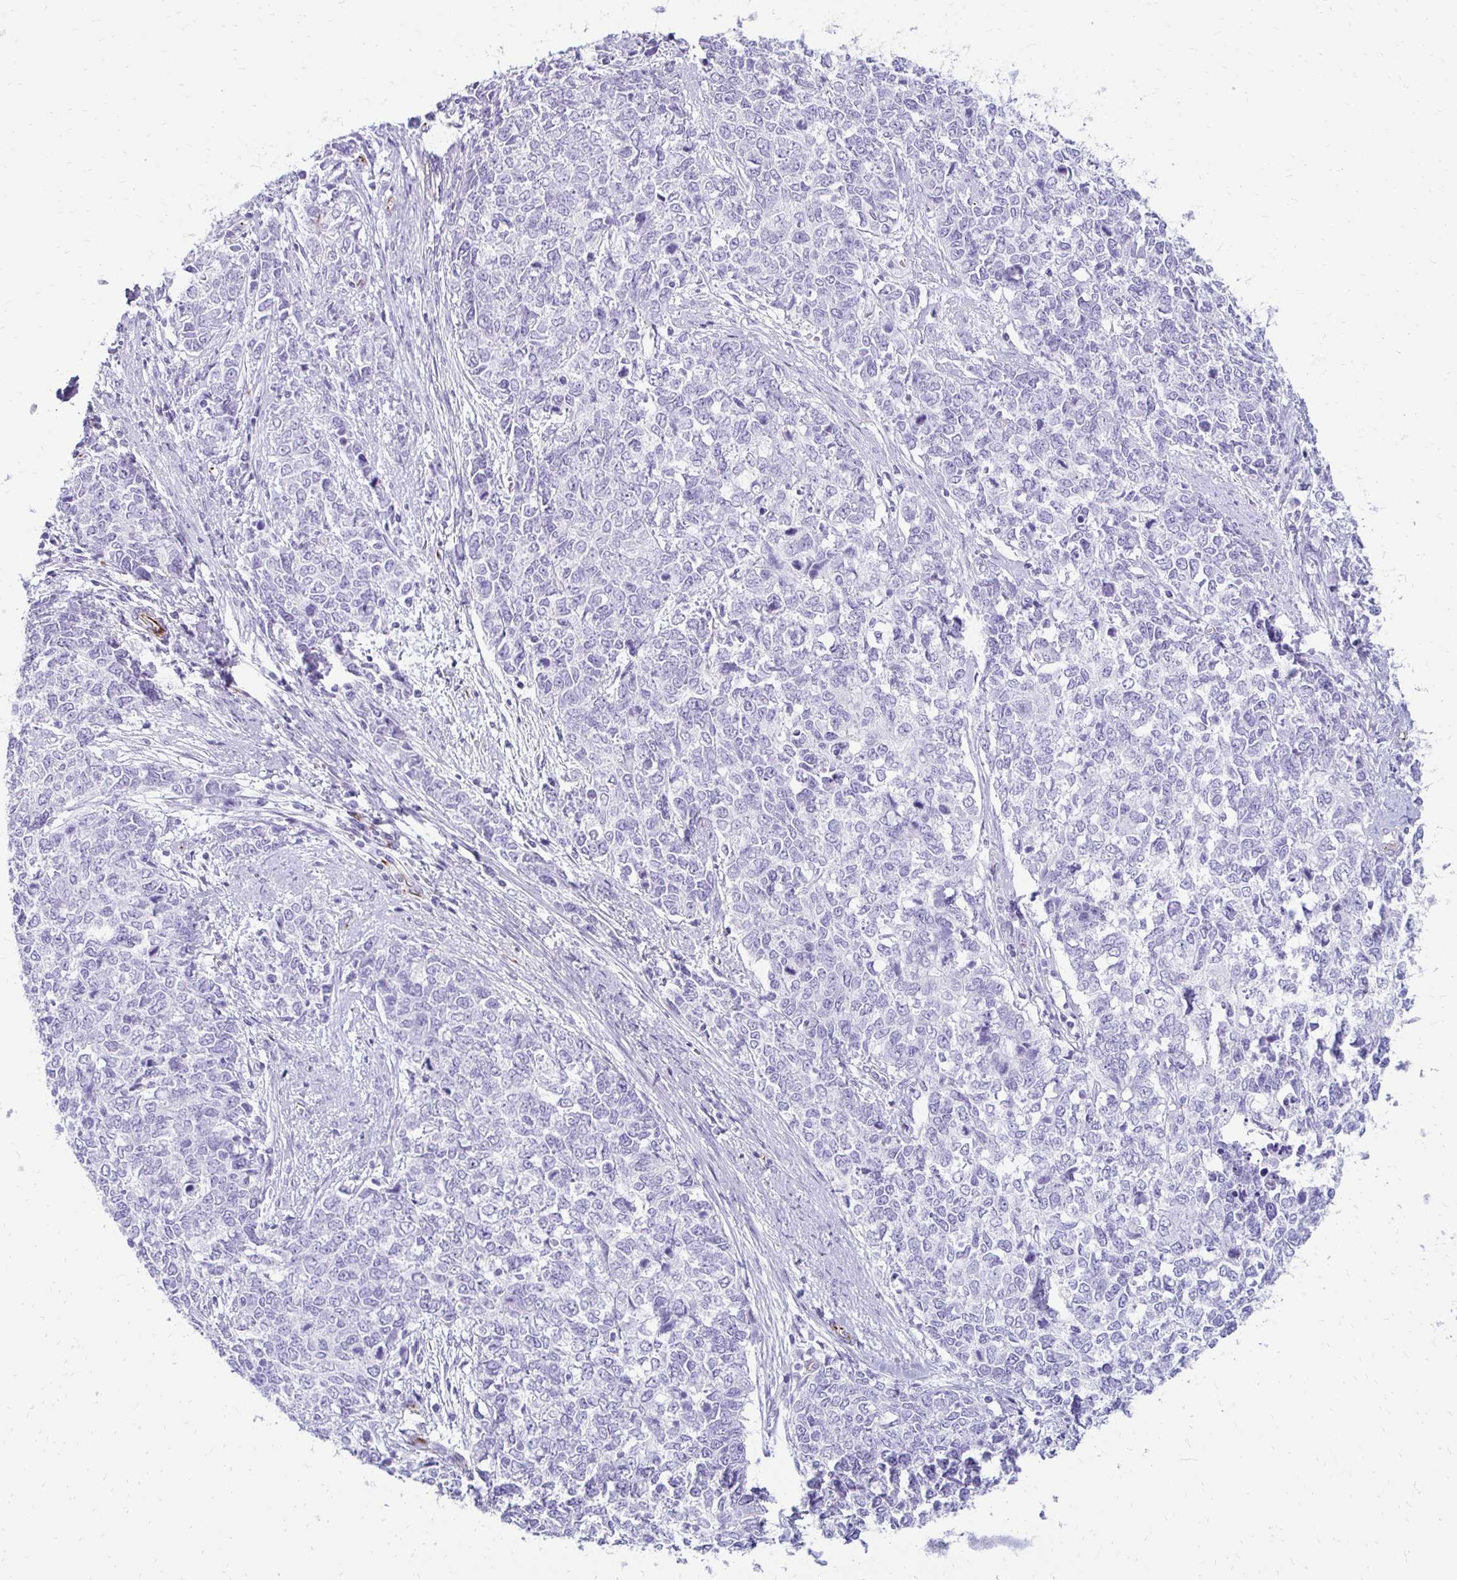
{"staining": {"intensity": "negative", "quantity": "none", "location": "none"}, "tissue": "cervical cancer", "cell_type": "Tumor cells", "image_type": "cancer", "snomed": [{"axis": "morphology", "description": "Adenocarcinoma, NOS"}, {"axis": "topography", "description": "Cervix"}], "caption": "Immunohistochemistry image of human cervical cancer (adenocarcinoma) stained for a protein (brown), which shows no expression in tumor cells. (Immunohistochemistry, brightfield microscopy, high magnification).", "gene": "TMEM54", "patient": {"sex": "female", "age": 63}}